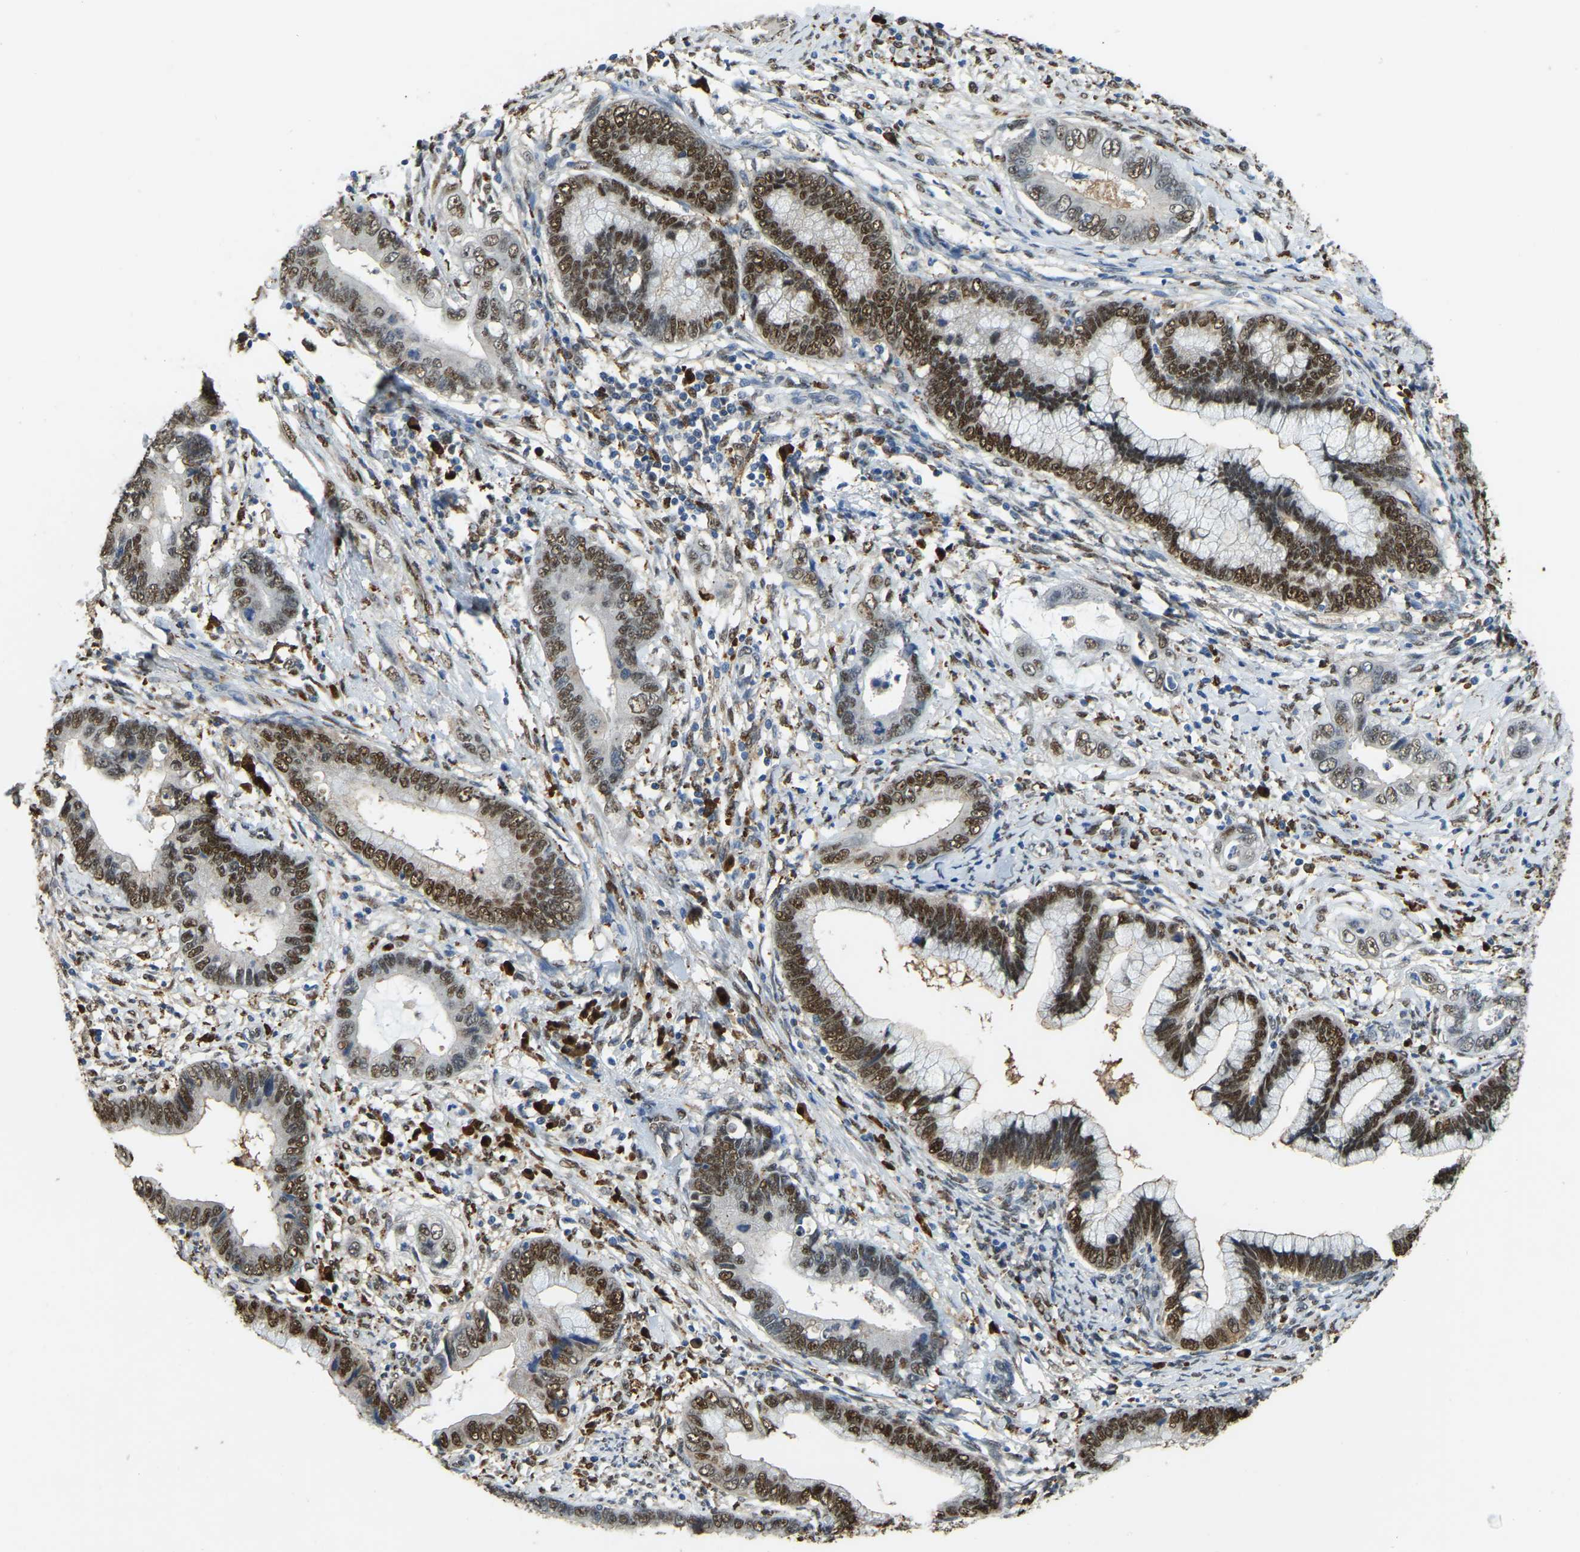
{"staining": {"intensity": "strong", "quantity": ">75%", "location": "cytoplasmic/membranous,nuclear"}, "tissue": "cervical cancer", "cell_type": "Tumor cells", "image_type": "cancer", "snomed": [{"axis": "morphology", "description": "Adenocarcinoma, NOS"}, {"axis": "topography", "description": "Cervix"}], "caption": "DAB immunohistochemical staining of cervical adenocarcinoma exhibits strong cytoplasmic/membranous and nuclear protein positivity in about >75% of tumor cells. (brown staining indicates protein expression, while blue staining denotes nuclei).", "gene": "NANS", "patient": {"sex": "female", "age": 44}}